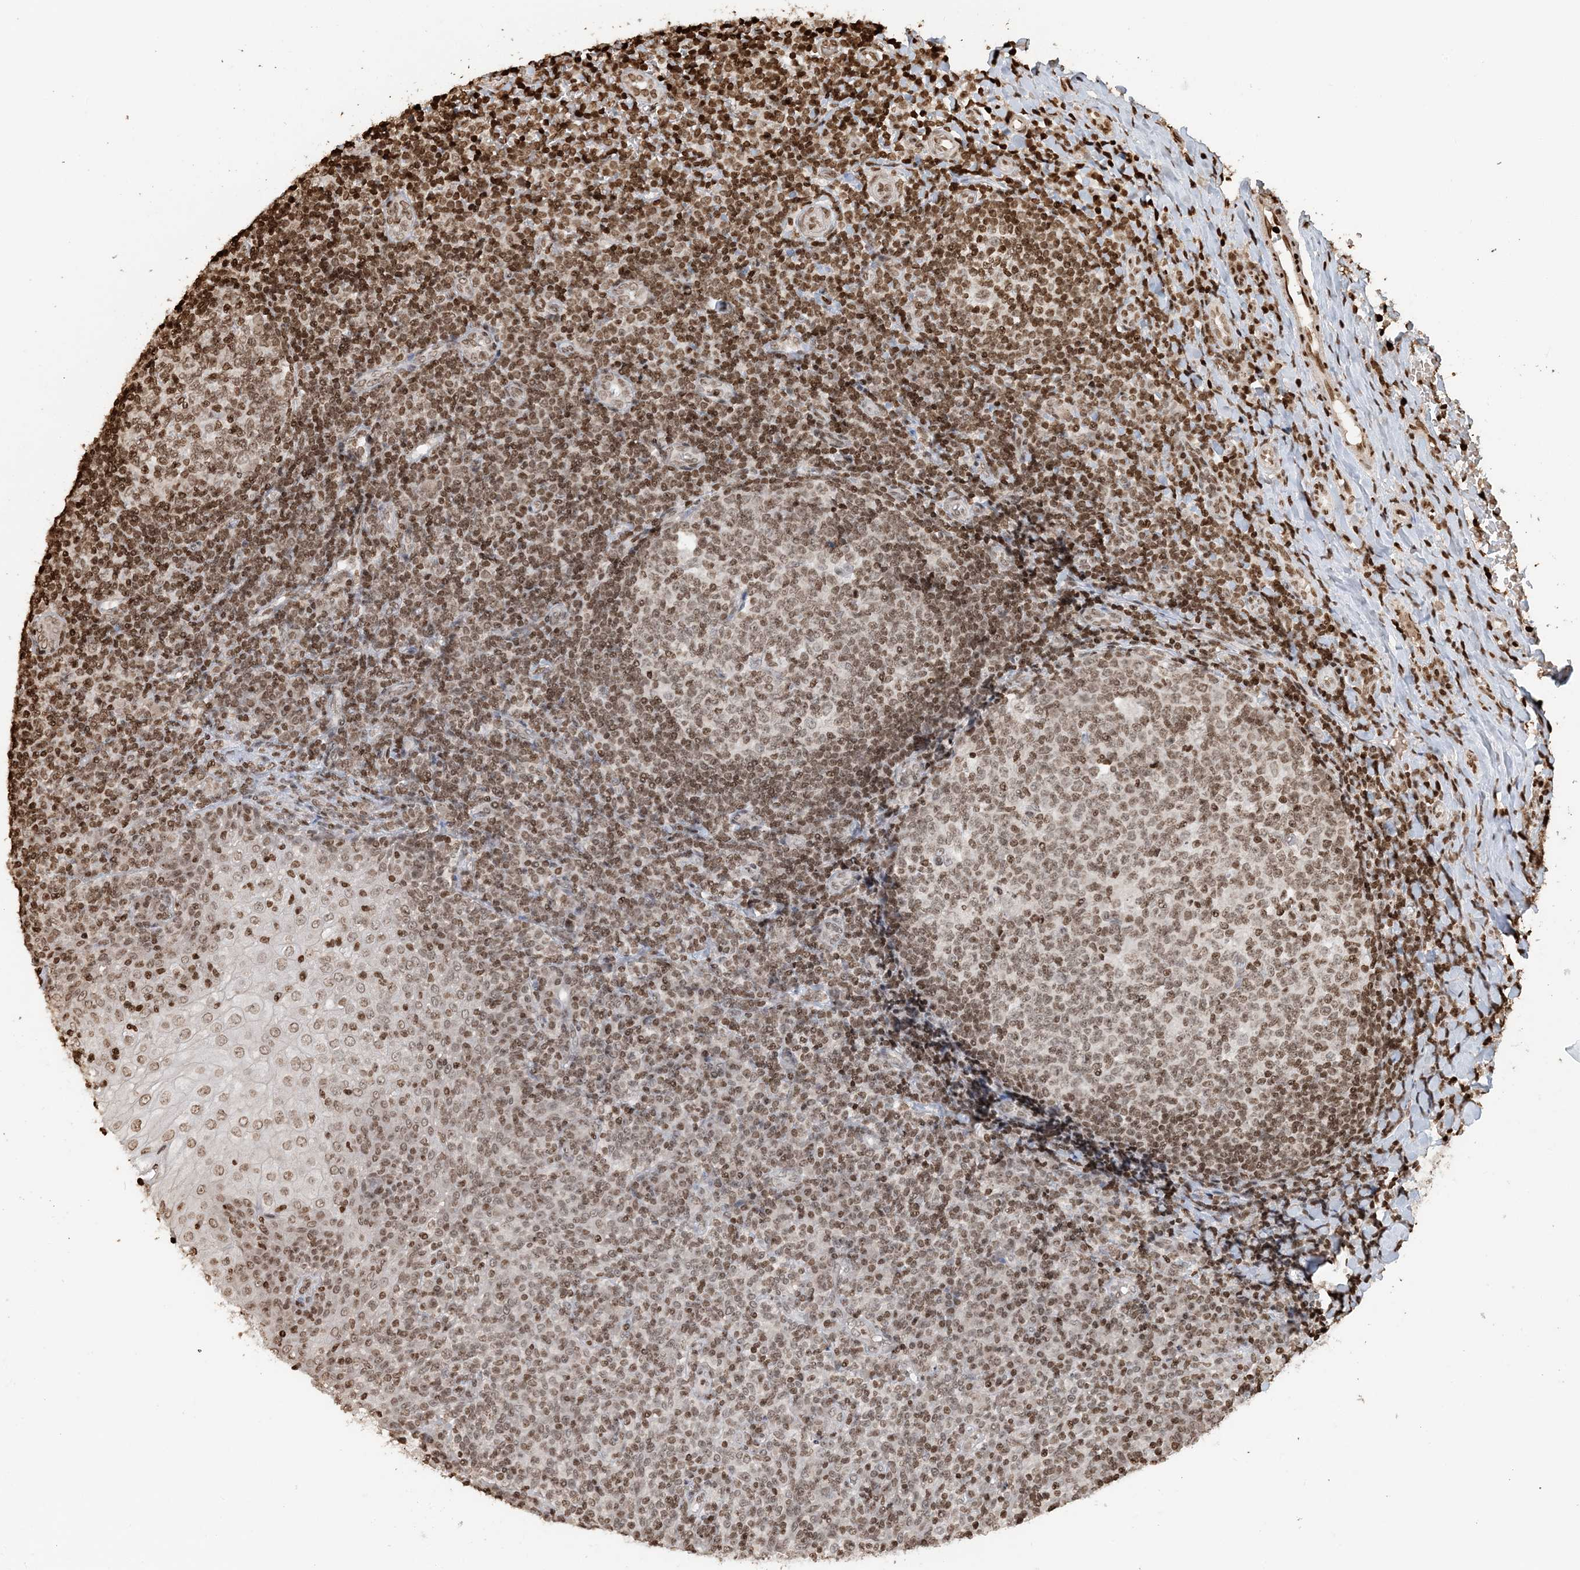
{"staining": {"intensity": "moderate", "quantity": ">75%", "location": "nuclear"}, "tissue": "tonsil", "cell_type": "Germinal center cells", "image_type": "normal", "snomed": [{"axis": "morphology", "description": "Normal tissue, NOS"}, {"axis": "topography", "description": "Tonsil"}], "caption": "High-power microscopy captured an immunohistochemistry (IHC) histopathology image of unremarkable tonsil, revealing moderate nuclear staining in about >75% of germinal center cells. (brown staining indicates protein expression, while blue staining denotes nuclei).", "gene": "H3", "patient": {"sex": "female", "age": 19}}